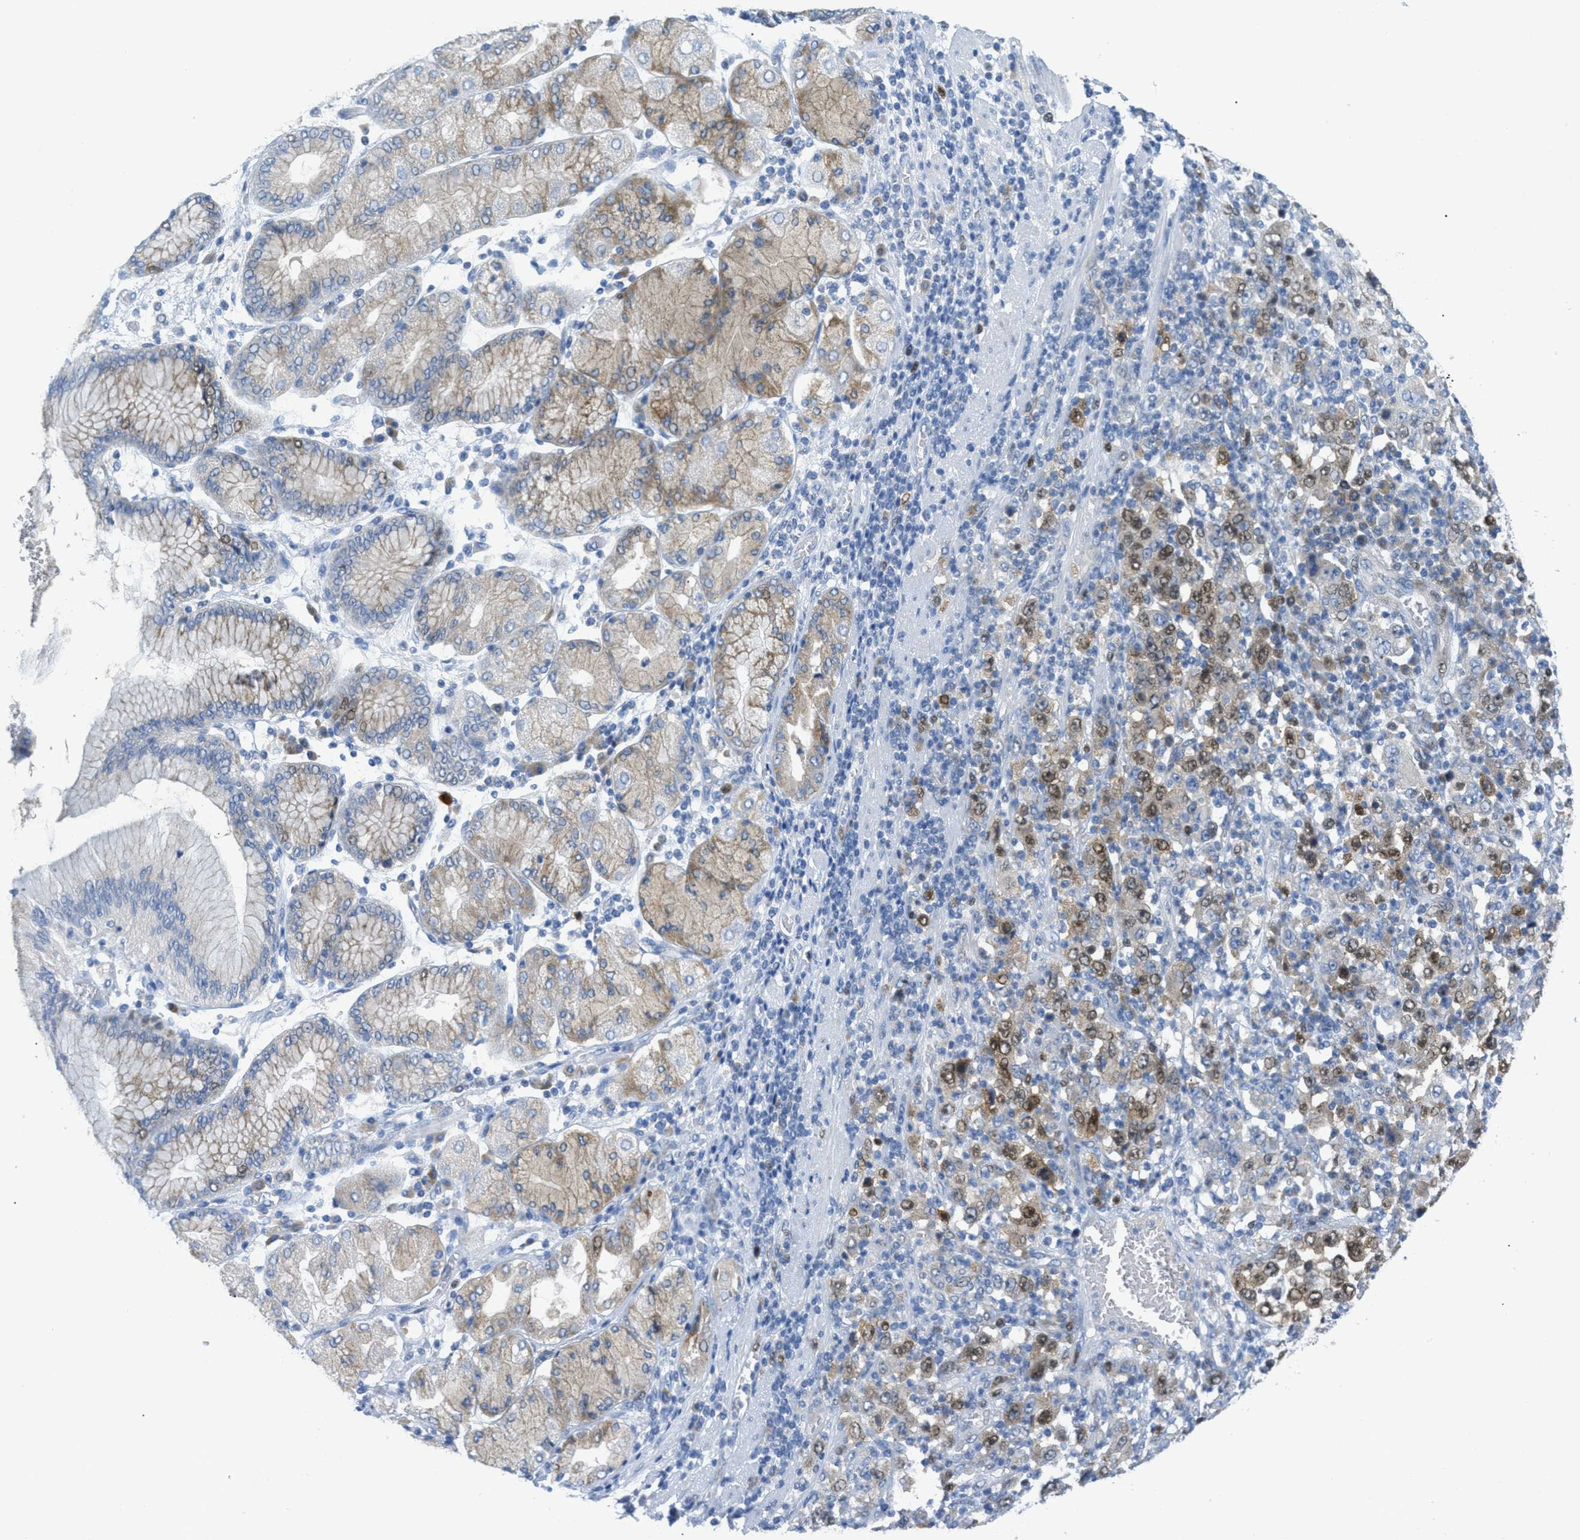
{"staining": {"intensity": "moderate", "quantity": ">75%", "location": "cytoplasmic/membranous,nuclear"}, "tissue": "stomach cancer", "cell_type": "Tumor cells", "image_type": "cancer", "snomed": [{"axis": "morphology", "description": "Normal tissue, NOS"}, {"axis": "morphology", "description": "Adenocarcinoma, NOS"}, {"axis": "topography", "description": "Stomach, upper"}, {"axis": "topography", "description": "Stomach"}], "caption": "Adenocarcinoma (stomach) stained with immunohistochemistry (IHC) exhibits moderate cytoplasmic/membranous and nuclear expression in approximately >75% of tumor cells.", "gene": "ORC6", "patient": {"sex": "male", "age": 59}}